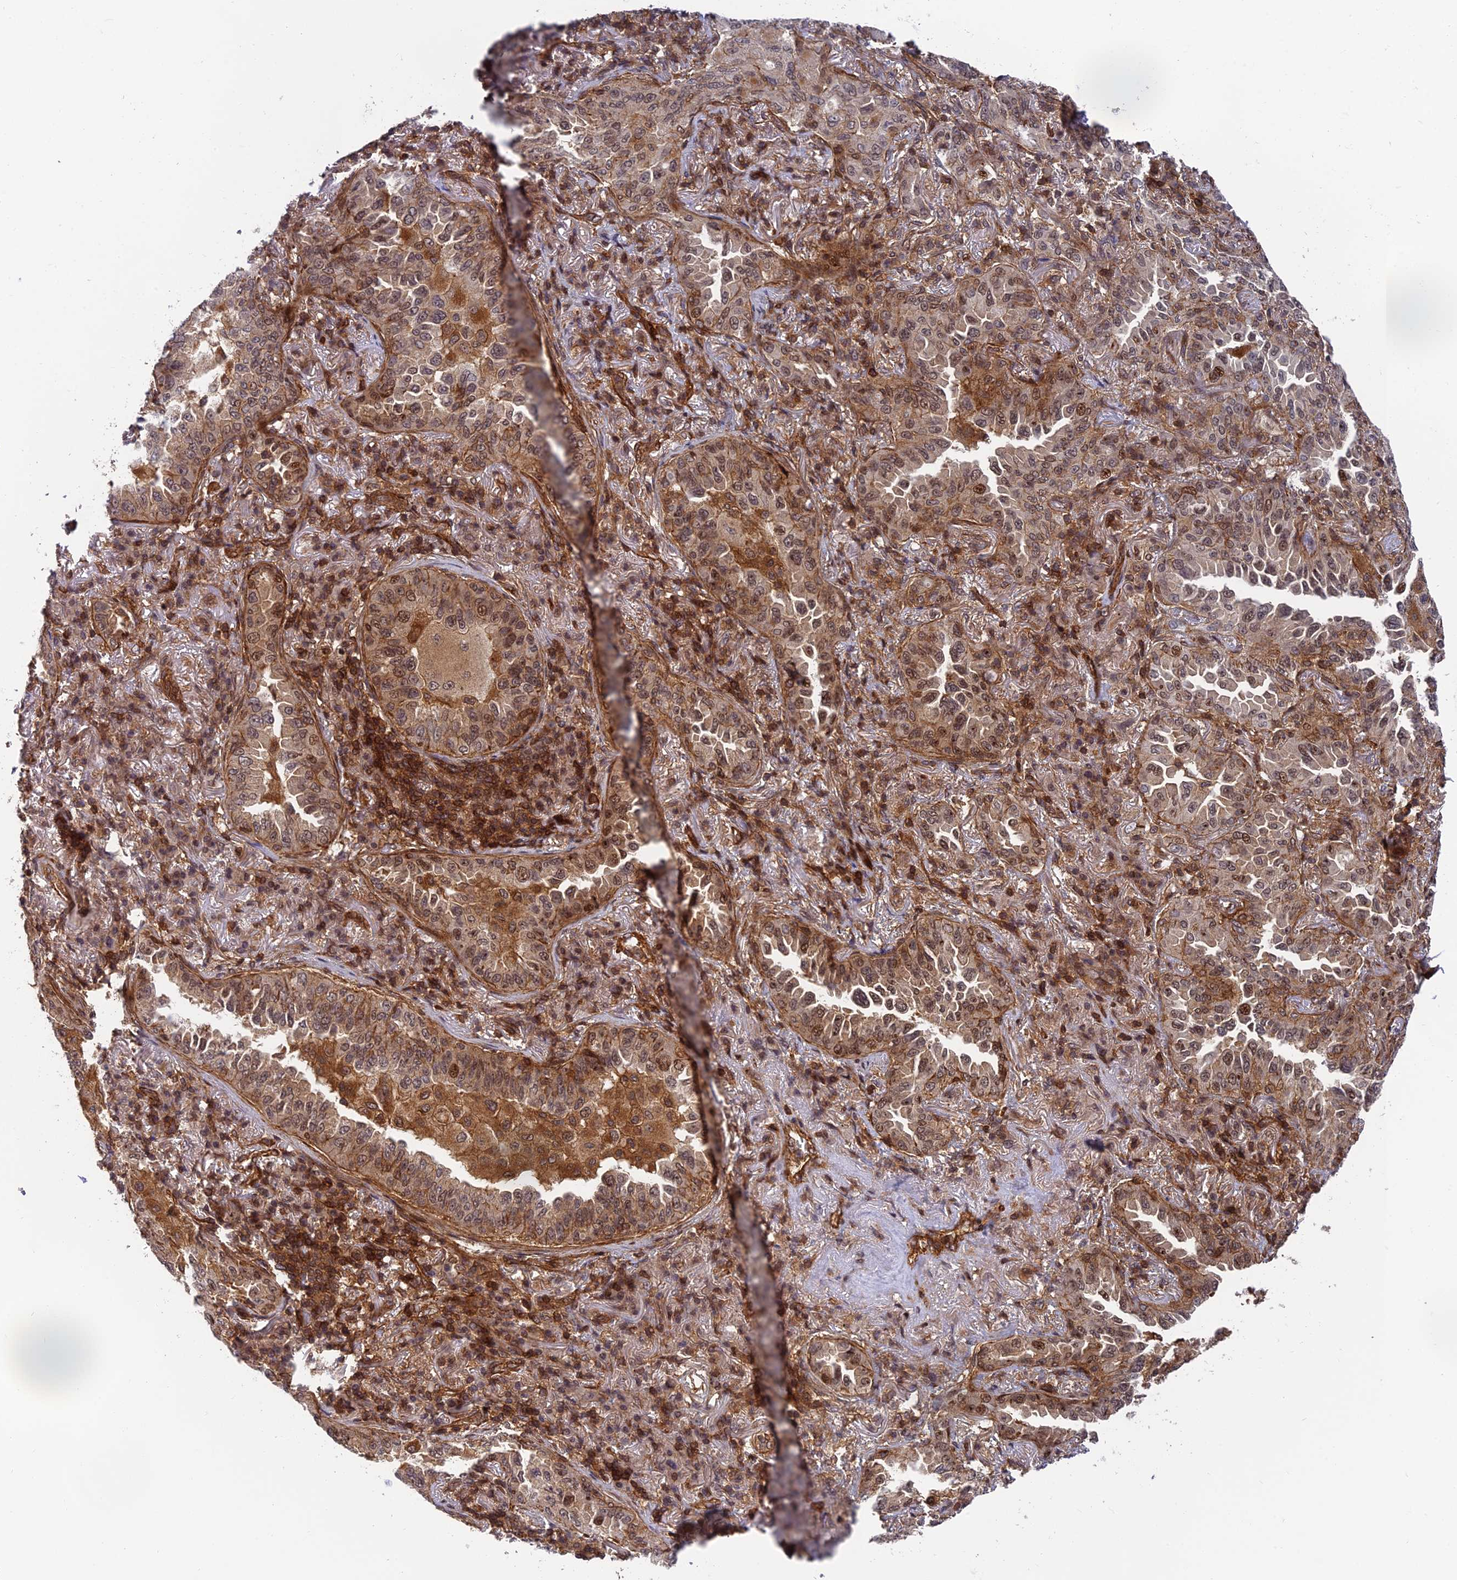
{"staining": {"intensity": "moderate", "quantity": "25%-75%", "location": "cytoplasmic/membranous,nuclear"}, "tissue": "lung cancer", "cell_type": "Tumor cells", "image_type": "cancer", "snomed": [{"axis": "morphology", "description": "Adenocarcinoma, NOS"}, {"axis": "topography", "description": "Lung"}], "caption": "This is a histology image of immunohistochemistry staining of adenocarcinoma (lung), which shows moderate expression in the cytoplasmic/membranous and nuclear of tumor cells.", "gene": "OSBPL1A", "patient": {"sex": "female", "age": 69}}